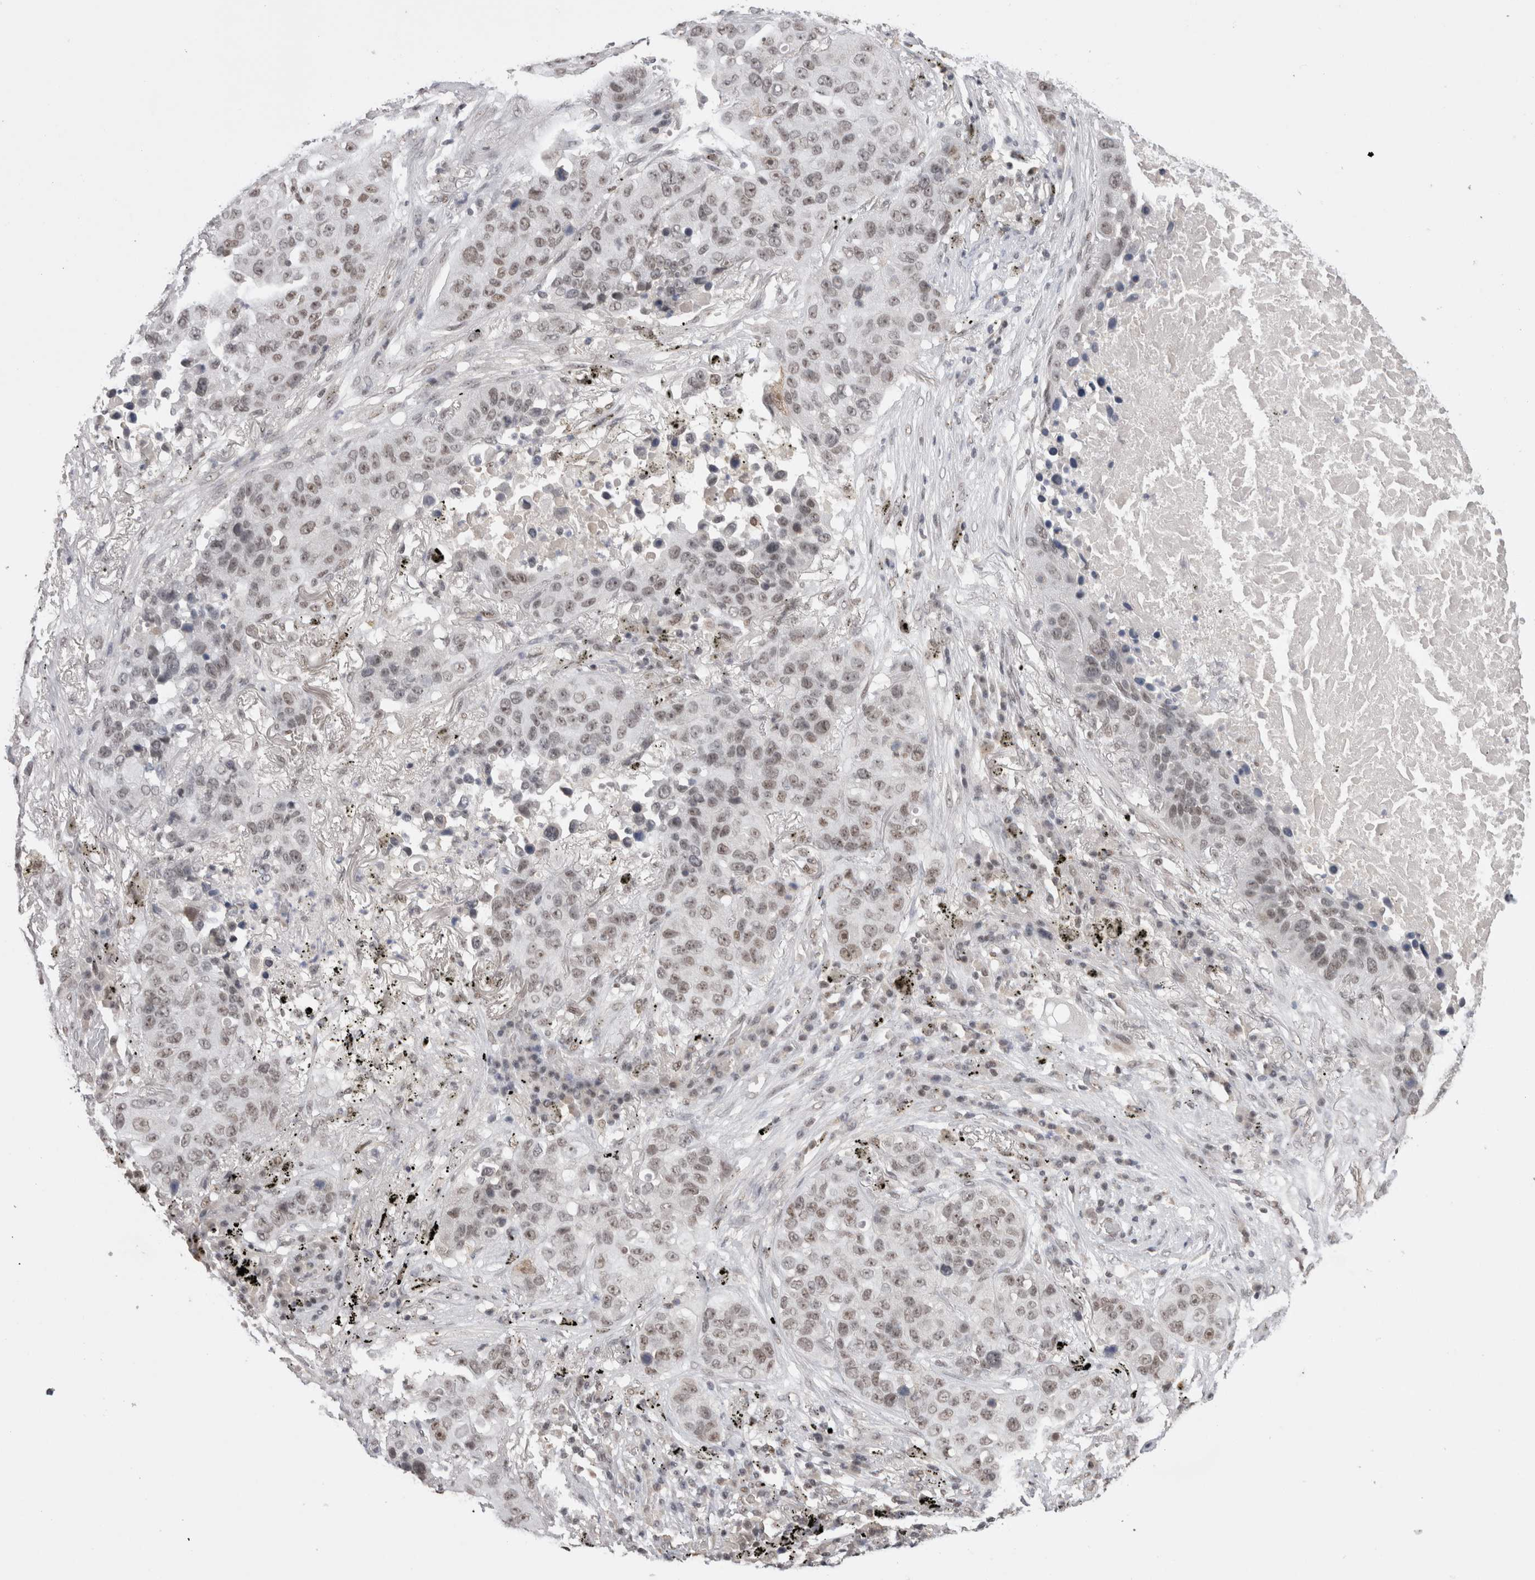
{"staining": {"intensity": "weak", "quantity": "25%-75%", "location": "nuclear"}, "tissue": "lung cancer", "cell_type": "Tumor cells", "image_type": "cancer", "snomed": [{"axis": "morphology", "description": "Squamous cell carcinoma, NOS"}, {"axis": "topography", "description": "Lung"}], "caption": "Protein expression analysis of human lung cancer reveals weak nuclear positivity in about 25%-75% of tumor cells.", "gene": "DAXX", "patient": {"sex": "male", "age": 57}}